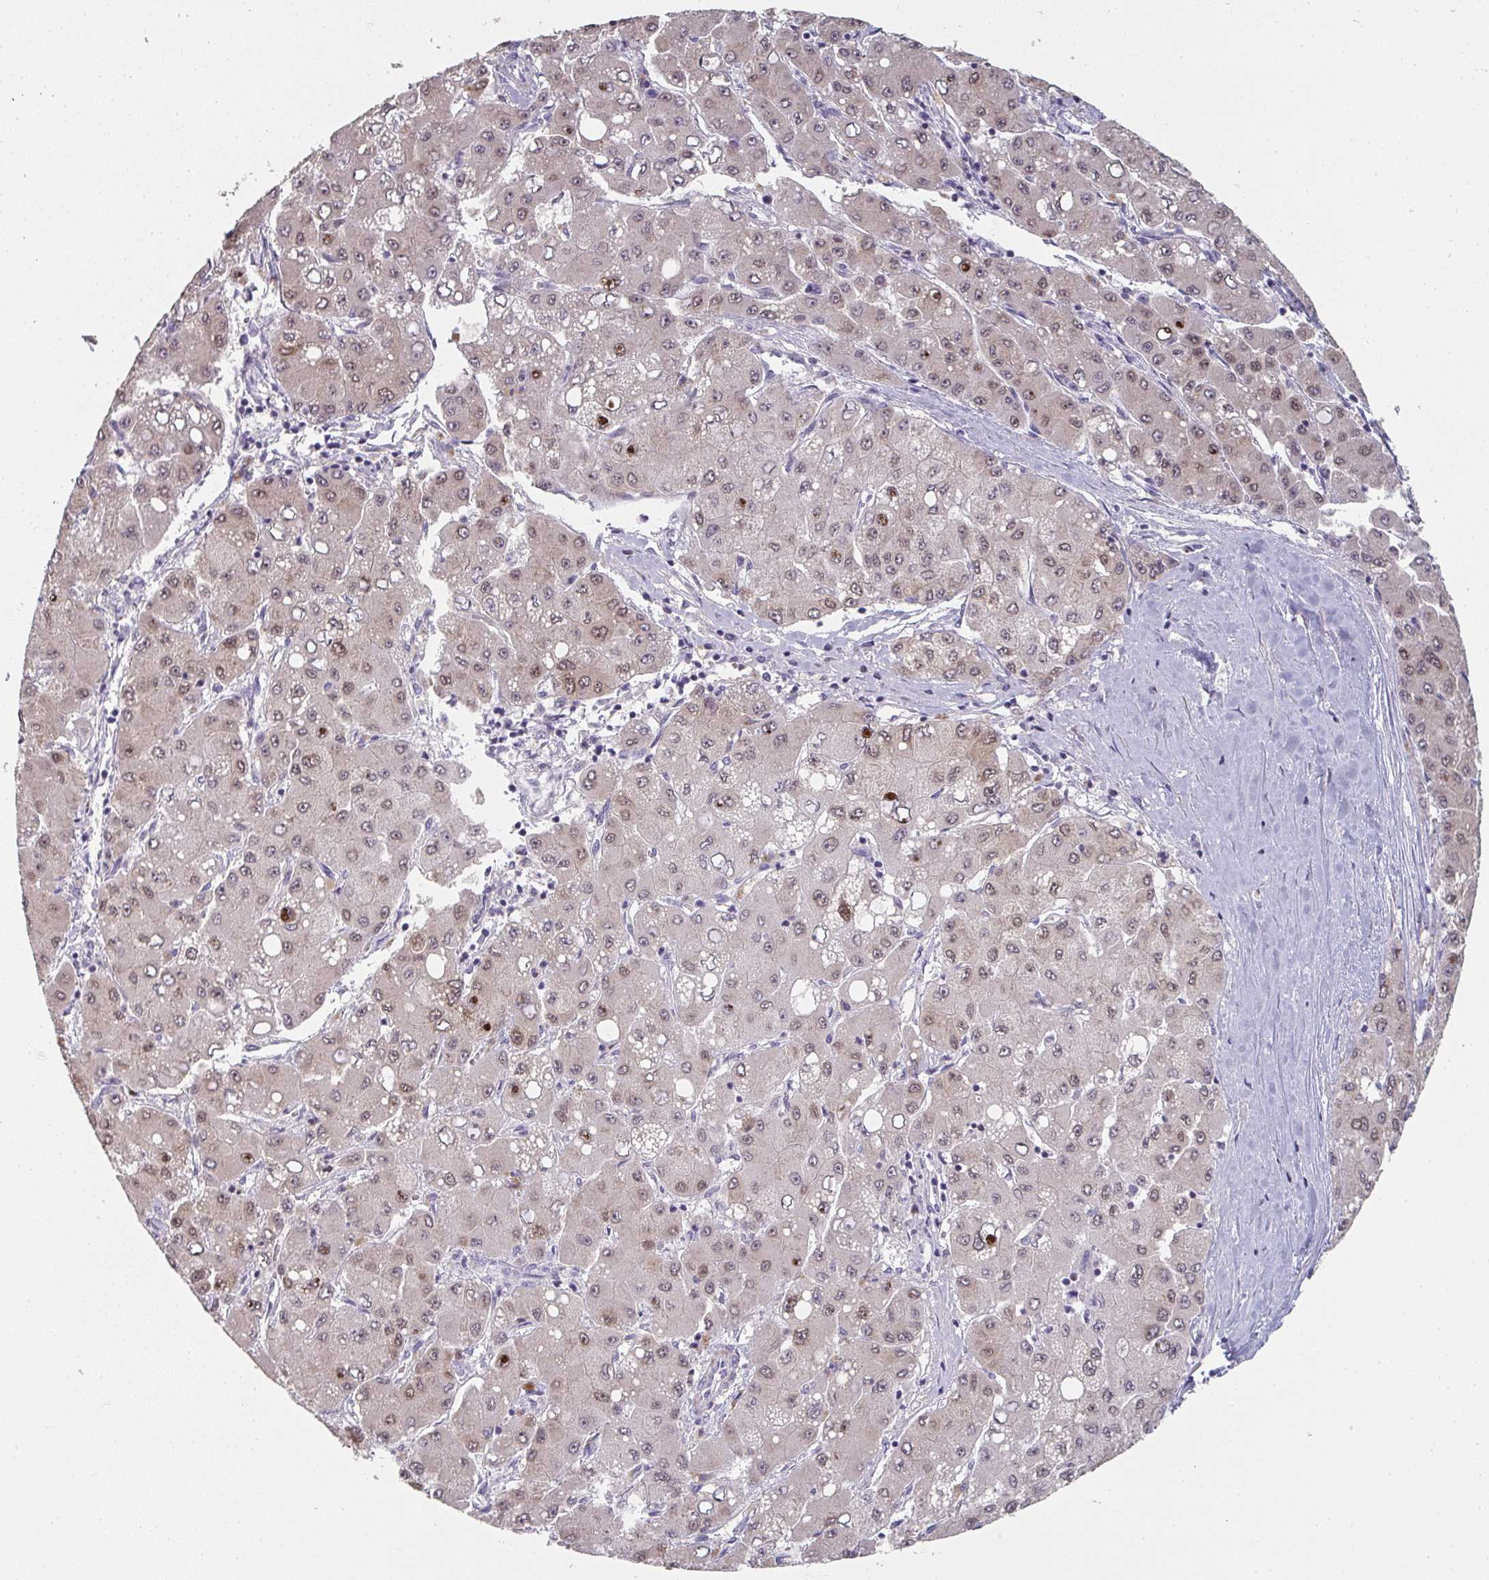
{"staining": {"intensity": "moderate", "quantity": ">75%", "location": "nuclear"}, "tissue": "liver cancer", "cell_type": "Tumor cells", "image_type": "cancer", "snomed": [{"axis": "morphology", "description": "Carcinoma, Hepatocellular, NOS"}, {"axis": "topography", "description": "Liver"}], "caption": "Immunohistochemical staining of human liver cancer reveals moderate nuclear protein expression in approximately >75% of tumor cells.", "gene": "A1CF", "patient": {"sex": "male", "age": 40}}